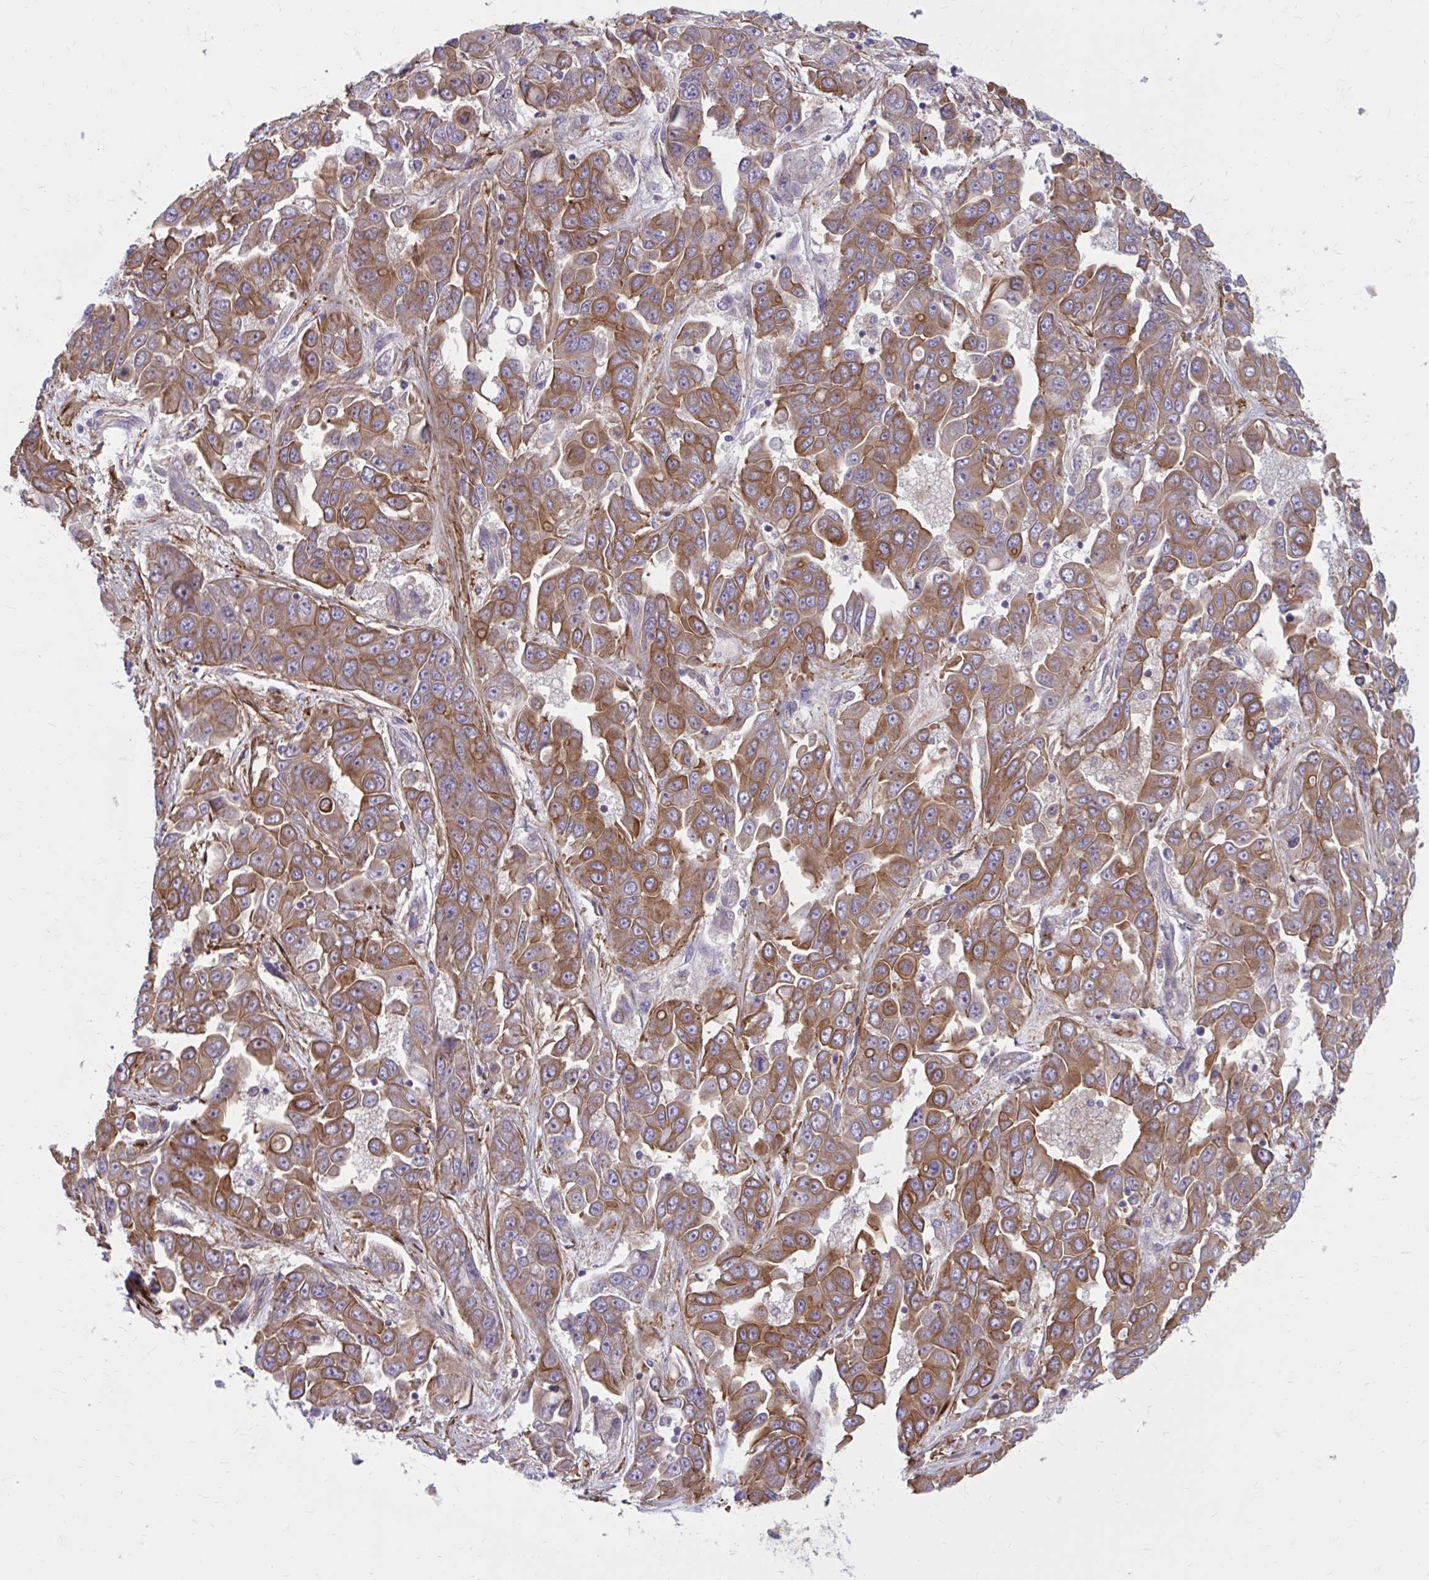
{"staining": {"intensity": "moderate", "quantity": ">75%", "location": "cytoplasmic/membranous"}, "tissue": "liver cancer", "cell_type": "Tumor cells", "image_type": "cancer", "snomed": [{"axis": "morphology", "description": "Cholangiocarcinoma"}, {"axis": "topography", "description": "Liver"}], "caption": "A micrograph showing moderate cytoplasmic/membranous staining in approximately >75% of tumor cells in cholangiocarcinoma (liver), as visualized by brown immunohistochemical staining.", "gene": "FAP", "patient": {"sex": "female", "age": 52}}